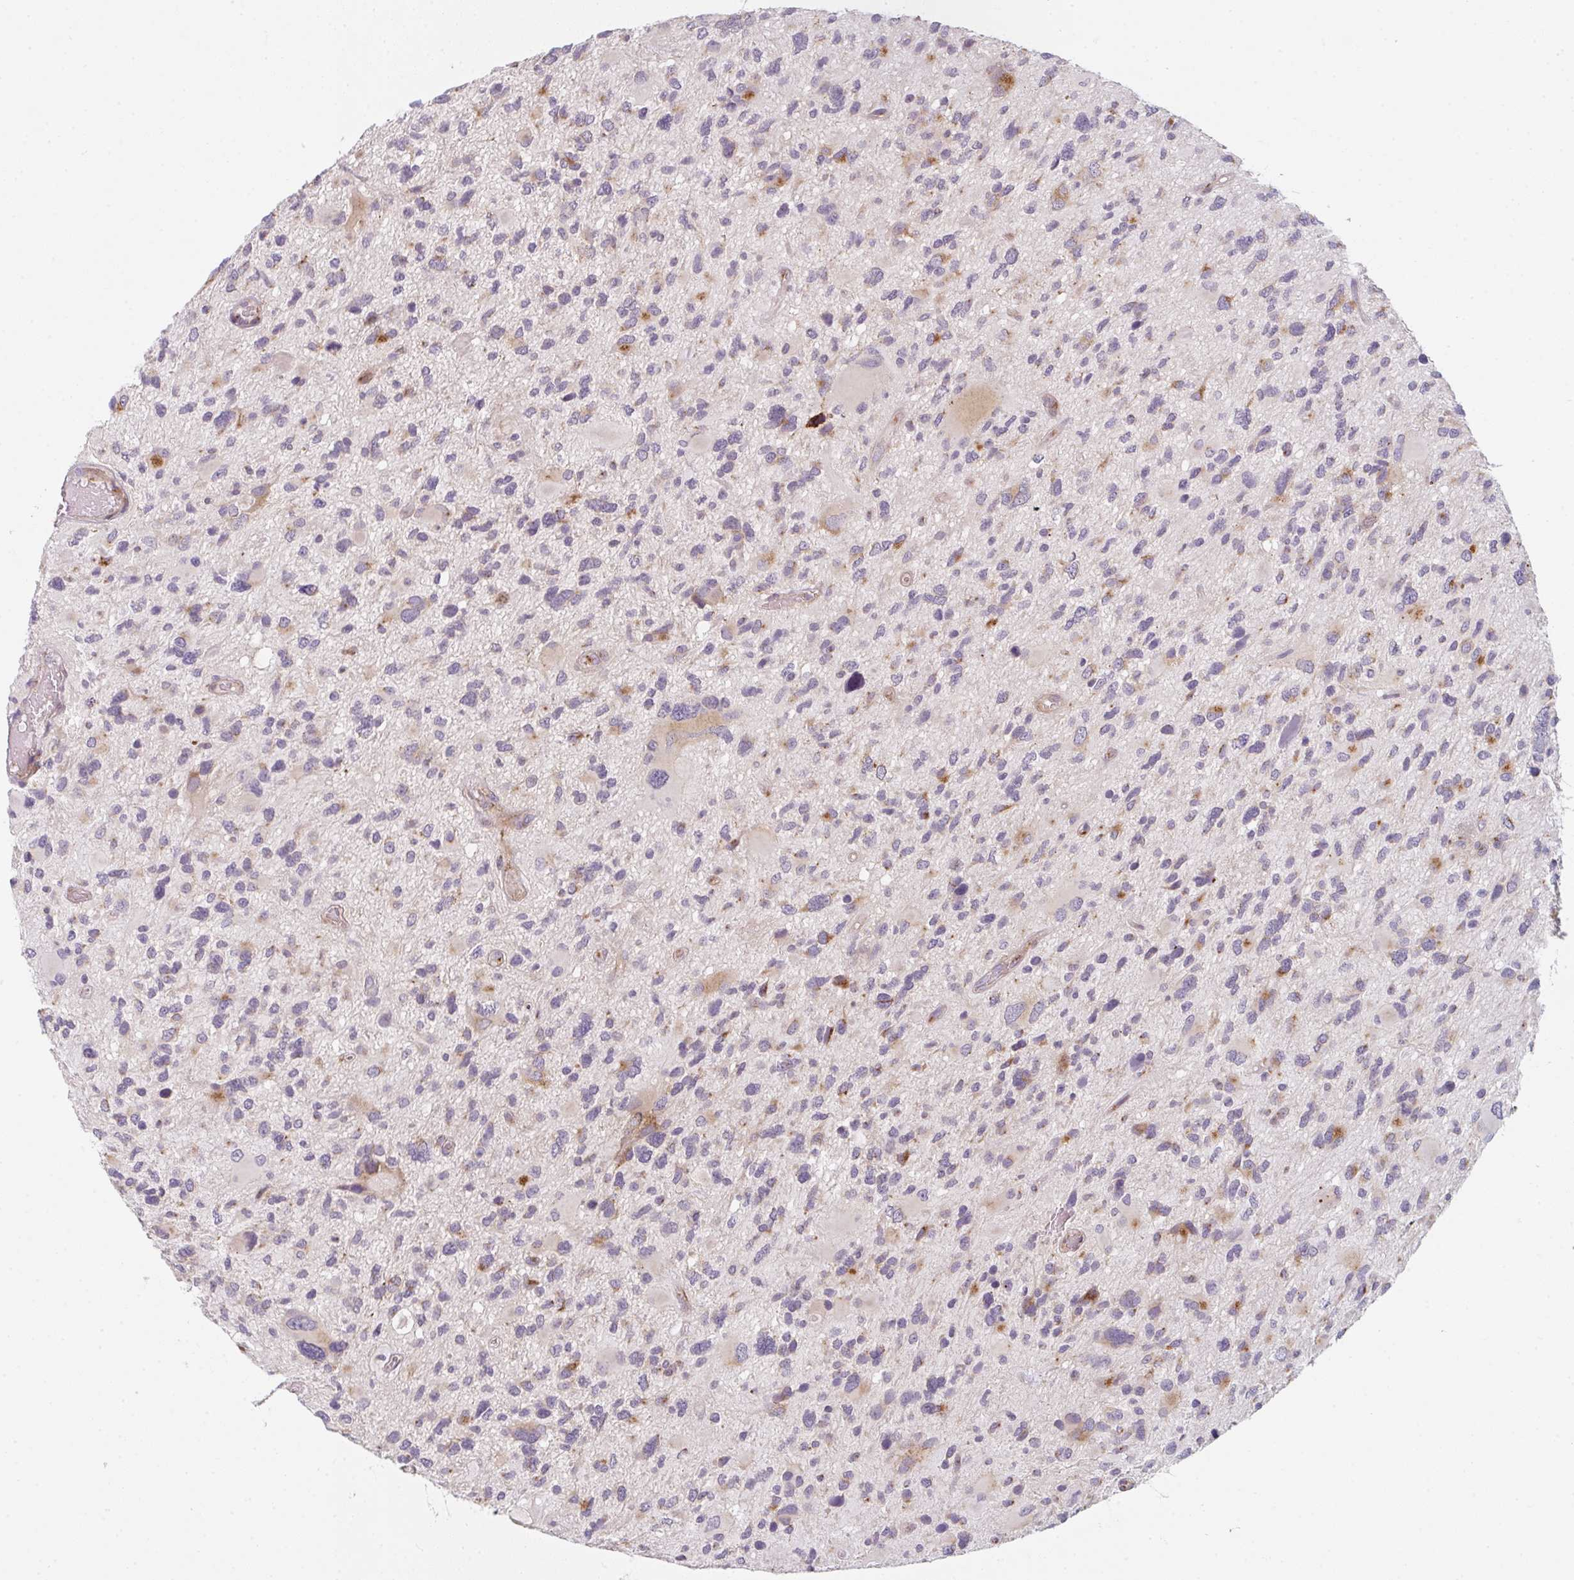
{"staining": {"intensity": "moderate", "quantity": "<25%", "location": "cytoplasmic/membranous"}, "tissue": "glioma", "cell_type": "Tumor cells", "image_type": "cancer", "snomed": [{"axis": "morphology", "description": "Glioma, malignant, High grade"}, {"axis": "topography", "description": "Brain"}], "caption": "Human glioma stained for a protein (brown) shows moderate cytoplasmic/membranous positive expression in about <25% of tumor cells.", "gene": "GVQW3", "patient": {"sex": "female", "age": 11}}